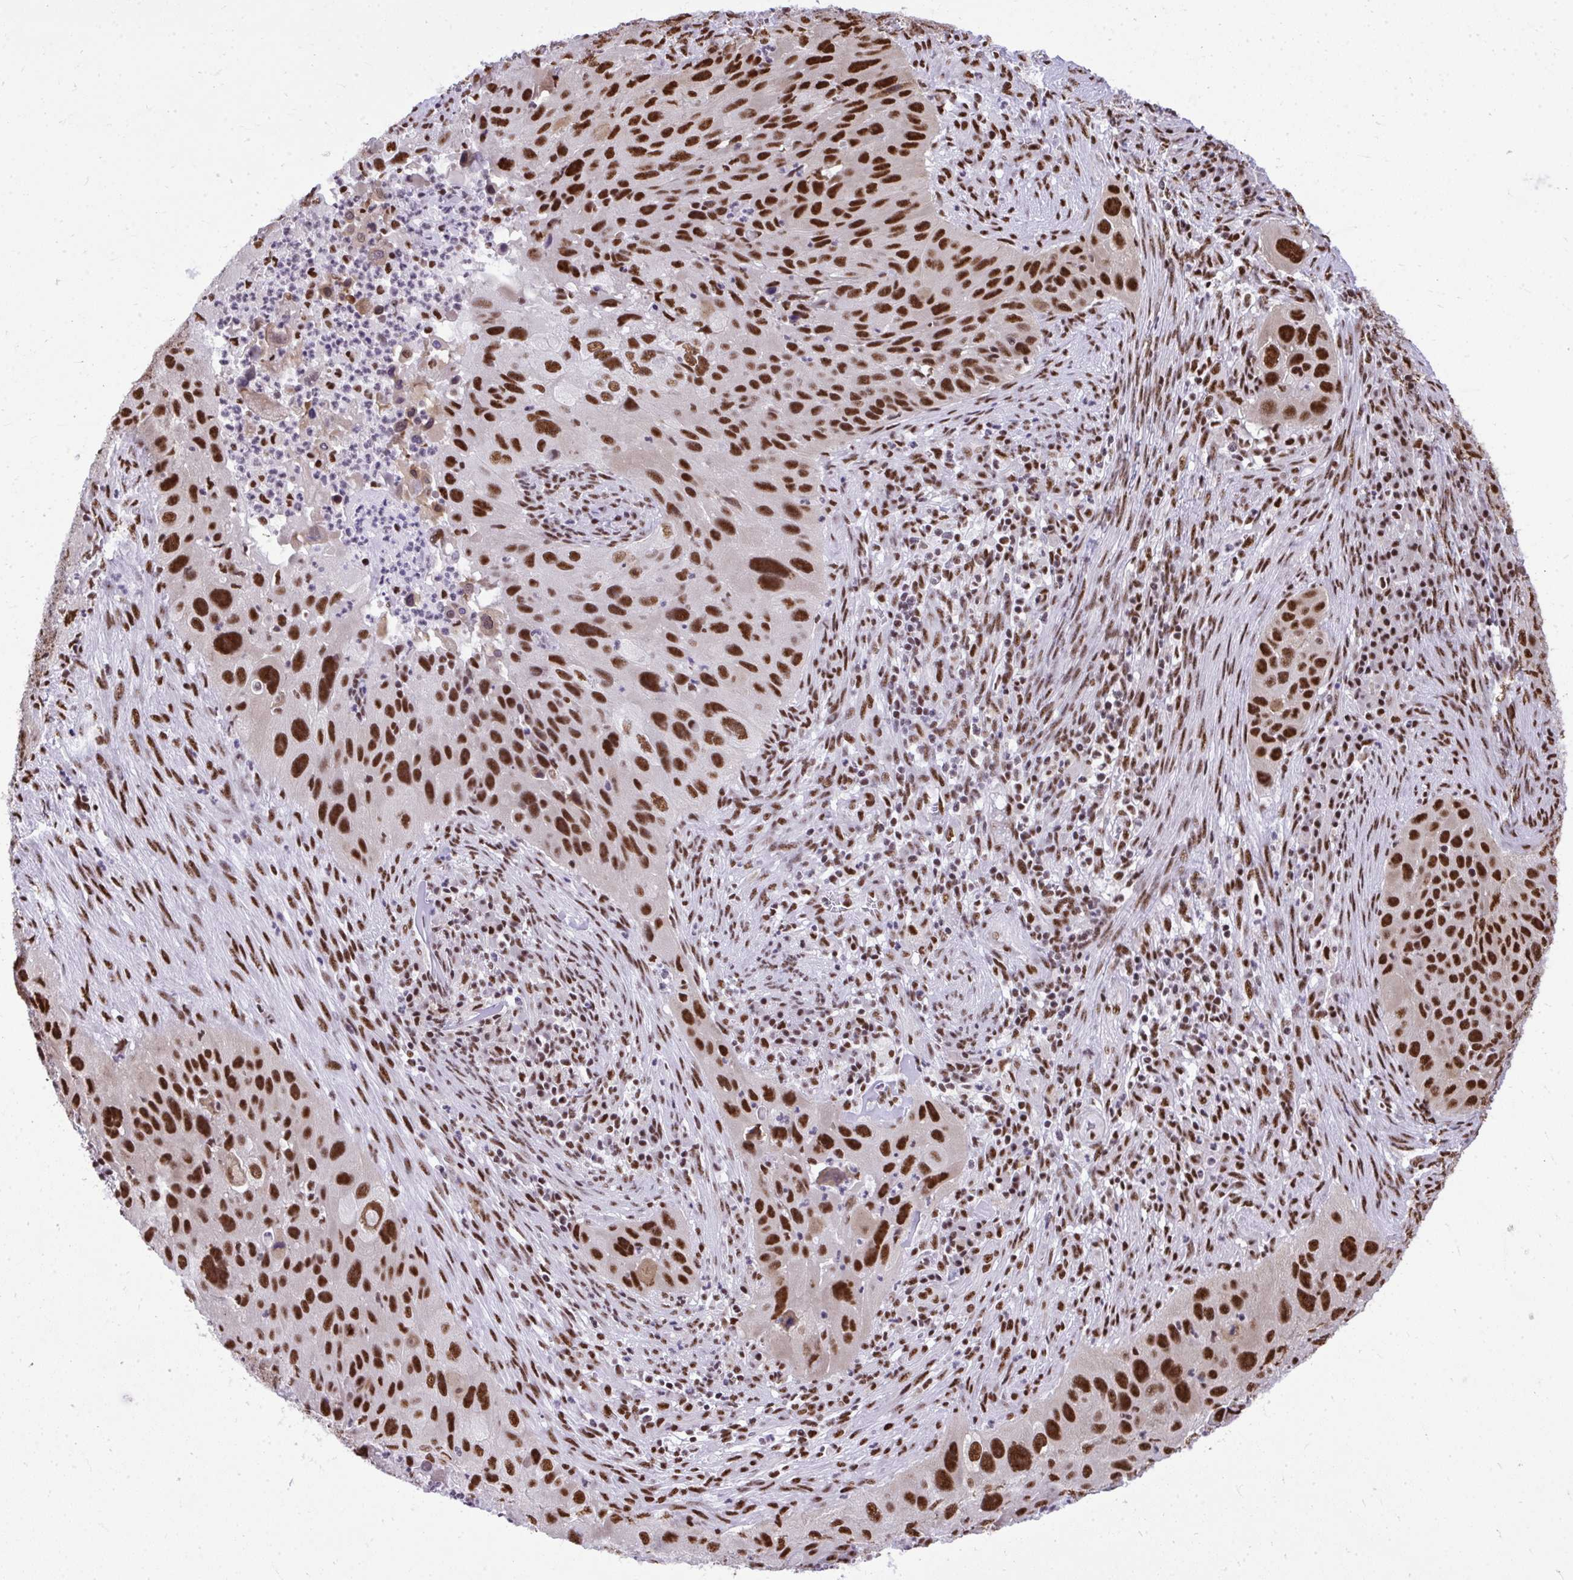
{"staining": {"intensity": "strong", "quantity": ">75%", "location": "nuclear"}, "tissue": "lung cancer", "cell_type": "Tumor cells", "image_type": "cancer", "snomed": [{"axis": "morphology", "description": "Squamous cell carcinoma, NOS"}, {"axis": "topography", "description": "Lung"}], "caption": "Immunohistochemical staining of squamous cell carcinoma (lung) demonstrates strong nuclear protein expression in about >75% of tumor cells.", "gene": "PRPF19", "patient": {"sex": "male", "age": 63}}